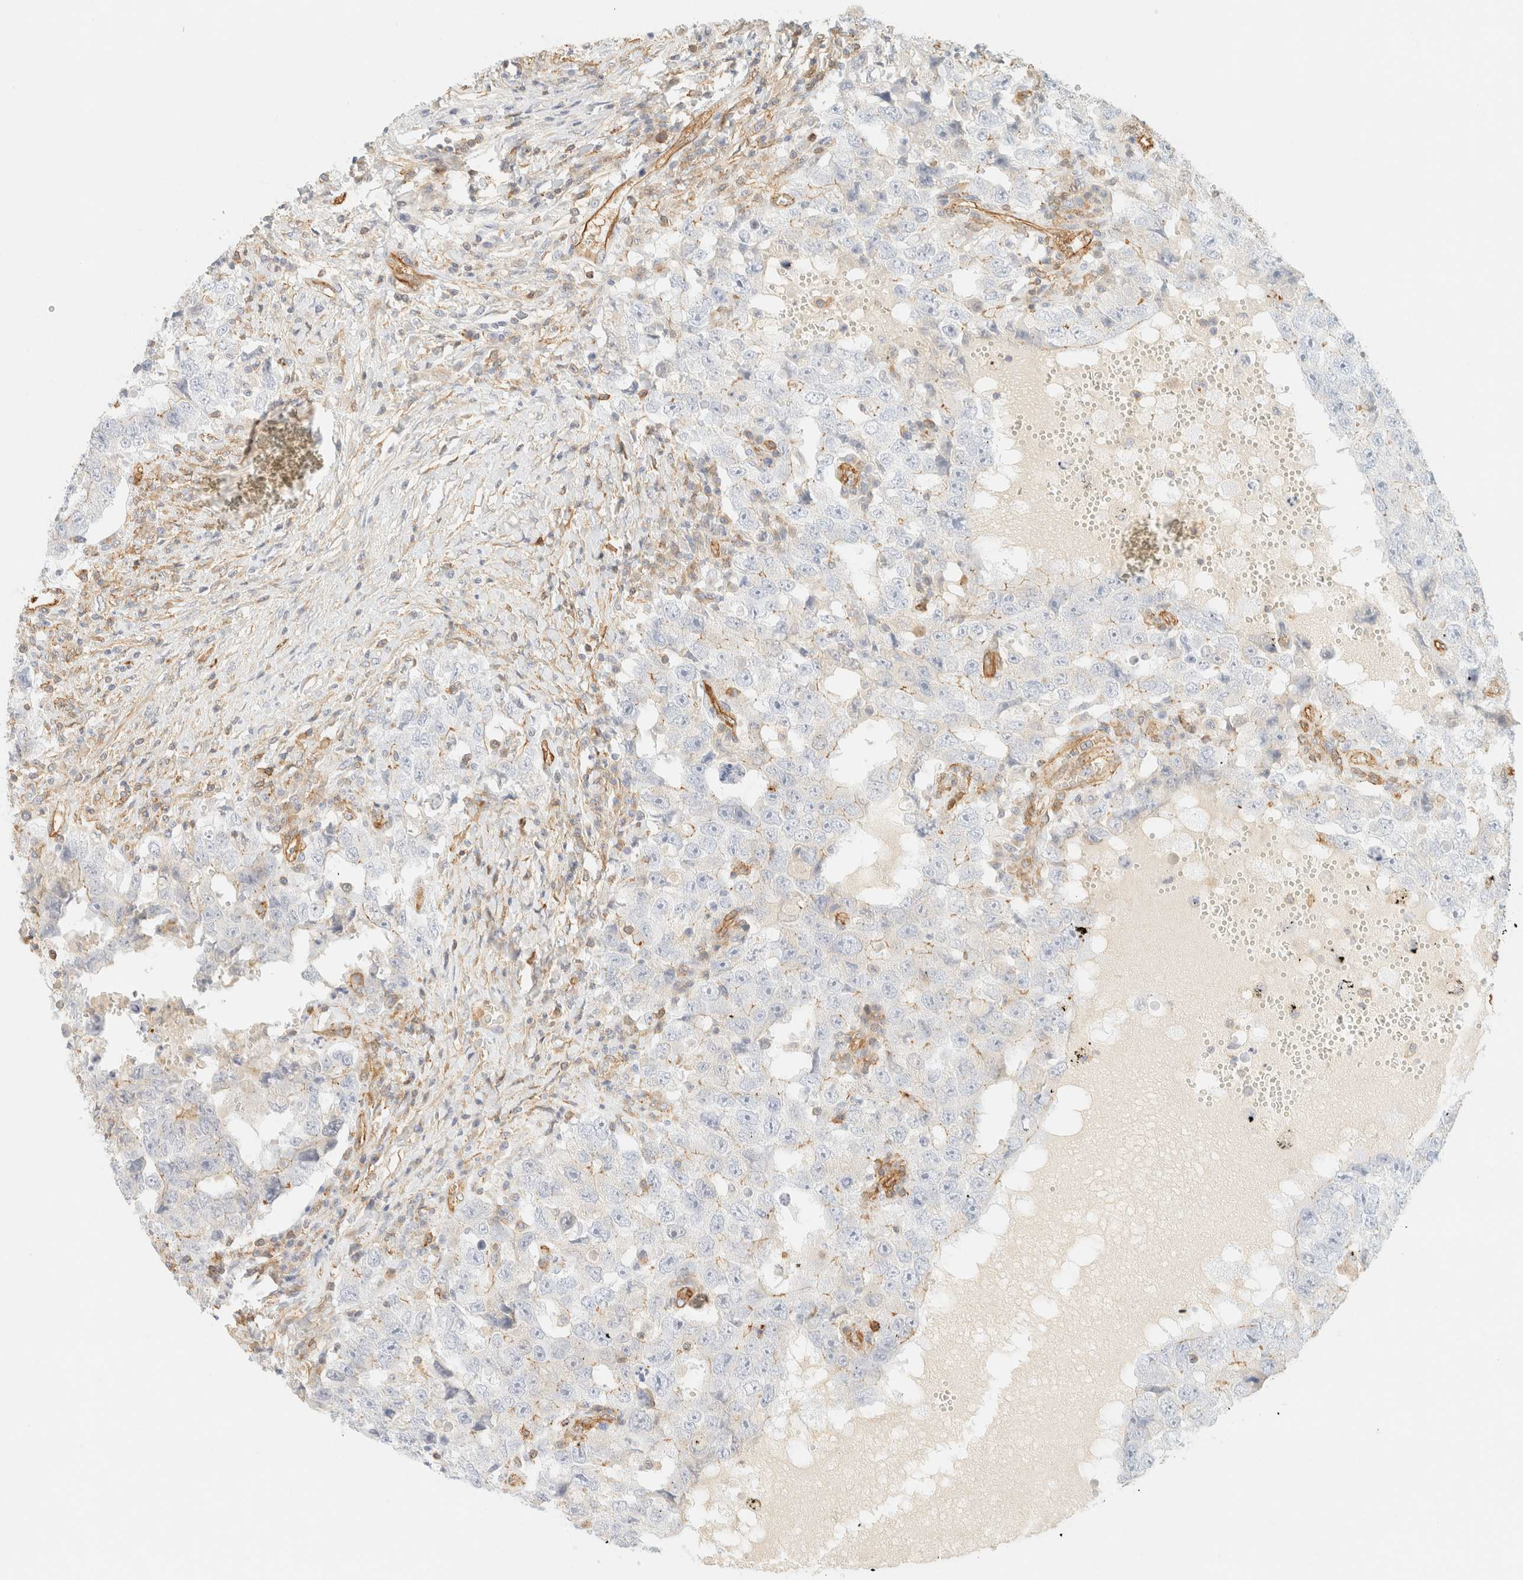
{"staining": {"intensity": "moderate", "quantity": "<25%", "location": "cytoplasmic/membranous"}, "tissue": "testis cancer", "cell_type": "Tumor cells", "image_type": "cancer", "snomed": [{"axis": "morphology", "description": "Carcinoma, Embryonal, NOS"}, {"axis": "topography", "description": "Testis"}], "caption": "IHC of human testis embryonal carcinoma exhibits low levels of moderate cytoplasmic/membranous positivity in approximately <25% of tumor cells.", "gene": "OTOP2", "patient": {"sex": "male", "age": 26}}